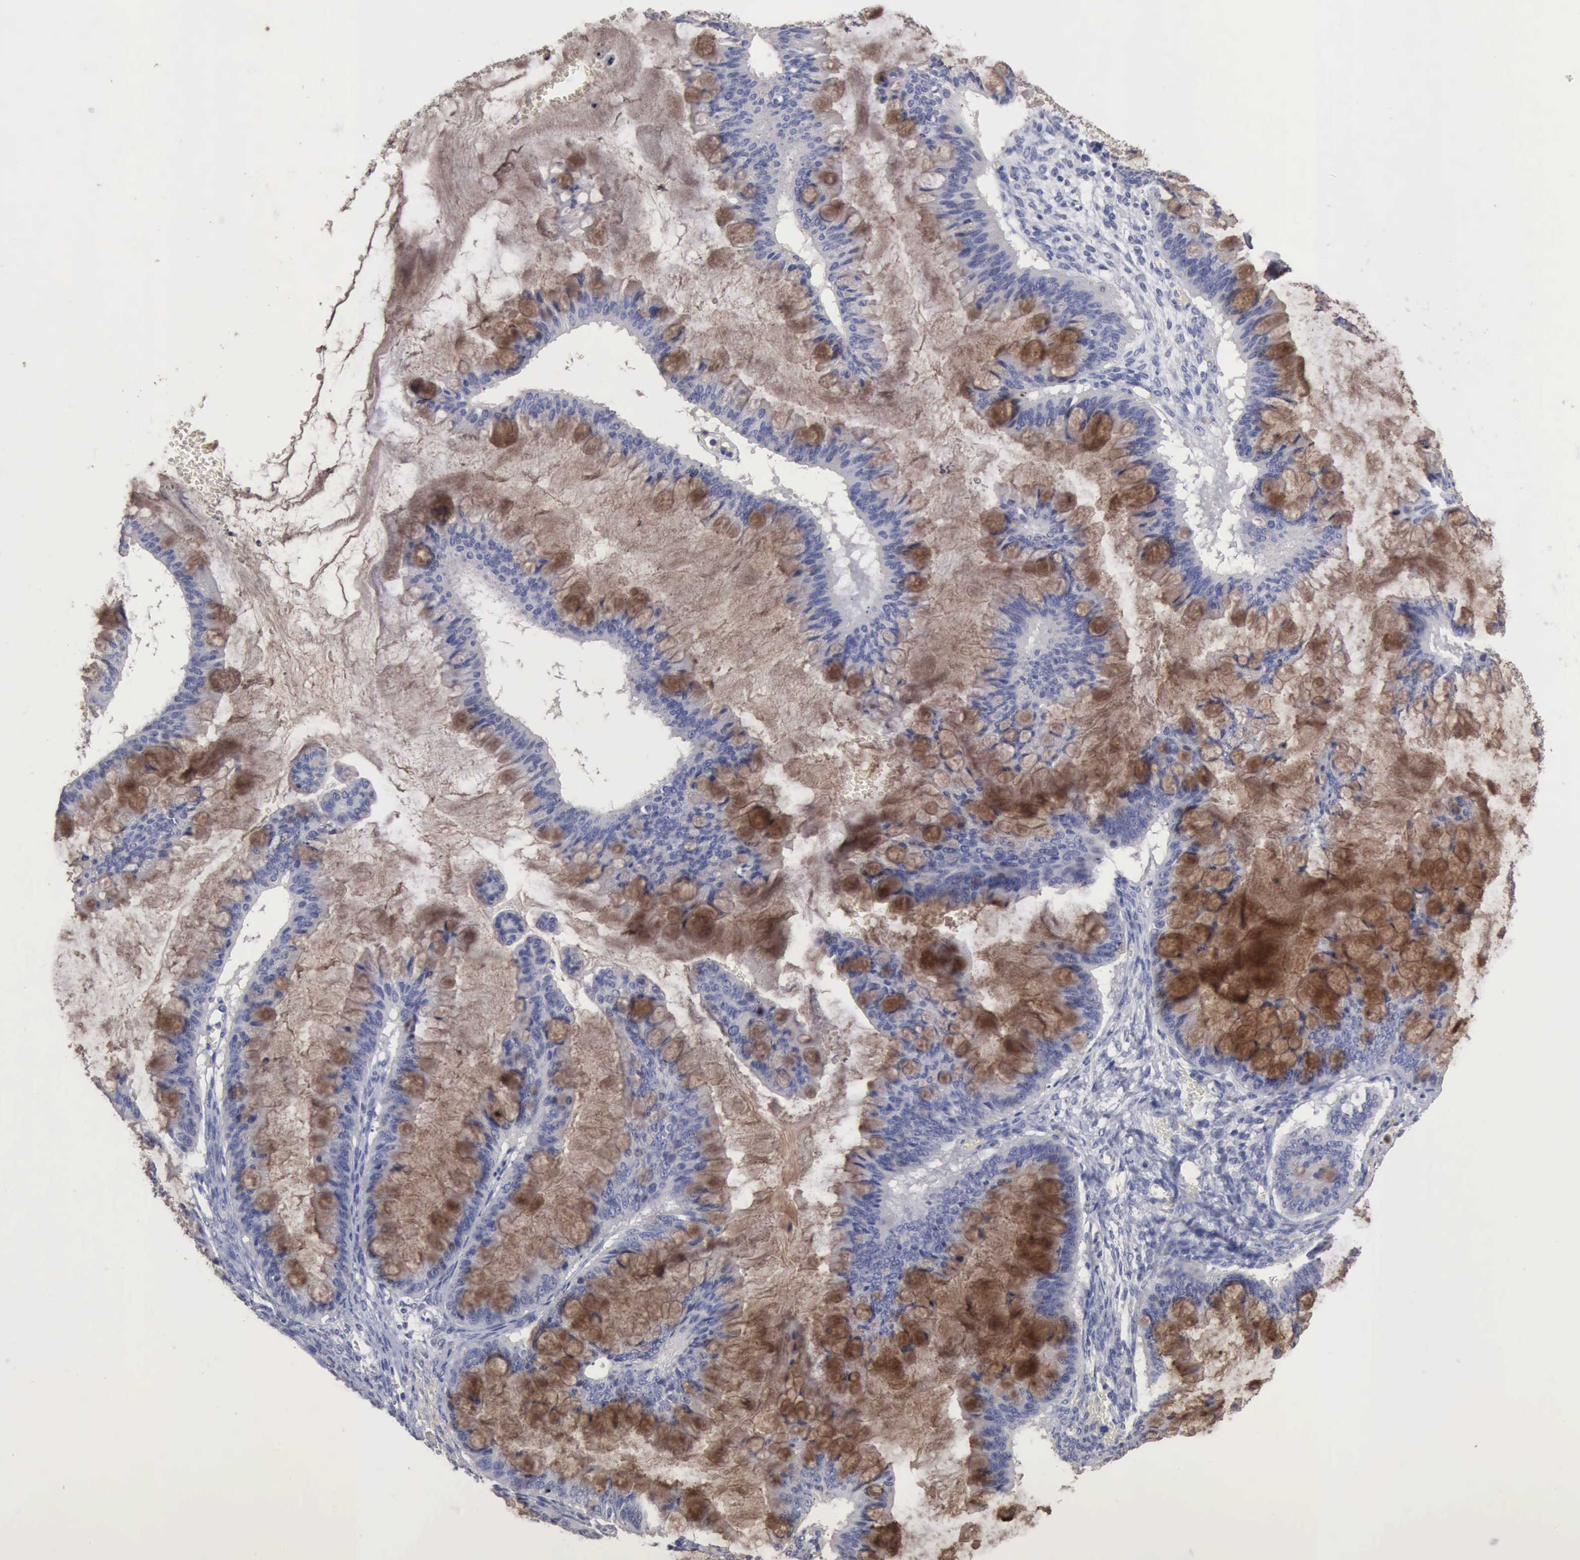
{"staining": {"intensity": "negative", "quantity": "none", "location": "none"}, "tissue": "ovarian cancer", "cell_type": "Tumor cells", "image_type": "cancer", "snomed": [{"axis": "morphology", "description": "Cystadenocarcinoma, mucinous, NOS"}, {"axis": "topography", "description": "Ovary"}], "caption": "Immunohistochemistry histopathology image of human ovarian cancer stained for a protein (brown), which demonstrates no expression in tumor cells.", "gene": "KRT6B", "patient": {"sex": "female", "age": 73}}